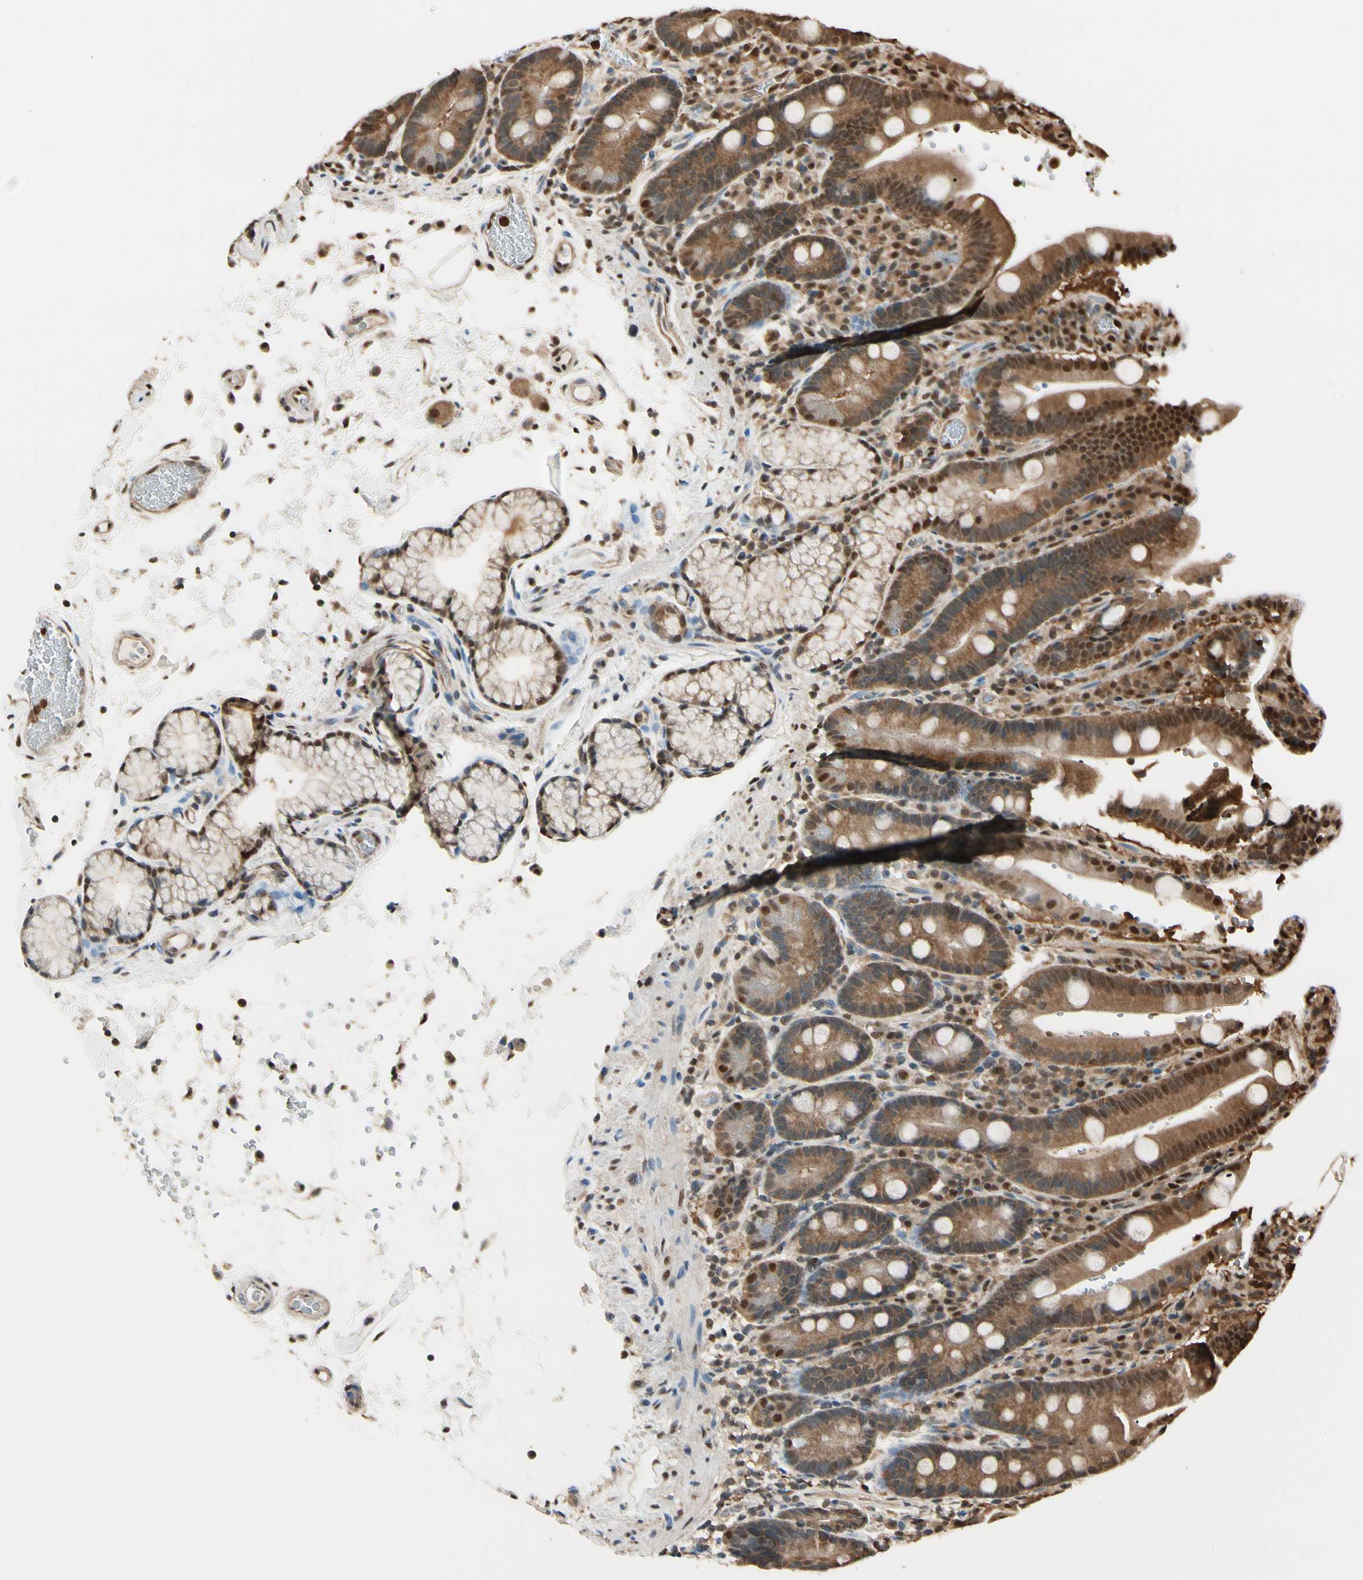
{"staining": {"intensity": "moderate", "quantity": ">75%", "location": "cytoplasmic/membranous,nuclear"}, "tissue": "duodenum", "cell_type": "Glandular cells", "image_type": "normal", "snomed": [{"axis": "morphology", "description": "Normal tissue, NOS"}, {"axis": "topography", "description": "Small intestine, NOS"}], "caption": "Protein staining of unremarkable duodenum demonstrates moderate cytoplasmic/membranous,nuclear positivity in approximately >75% of glandular cells.", "gene": "PNCK", "patient": {"sex": "female", "age": 71}}